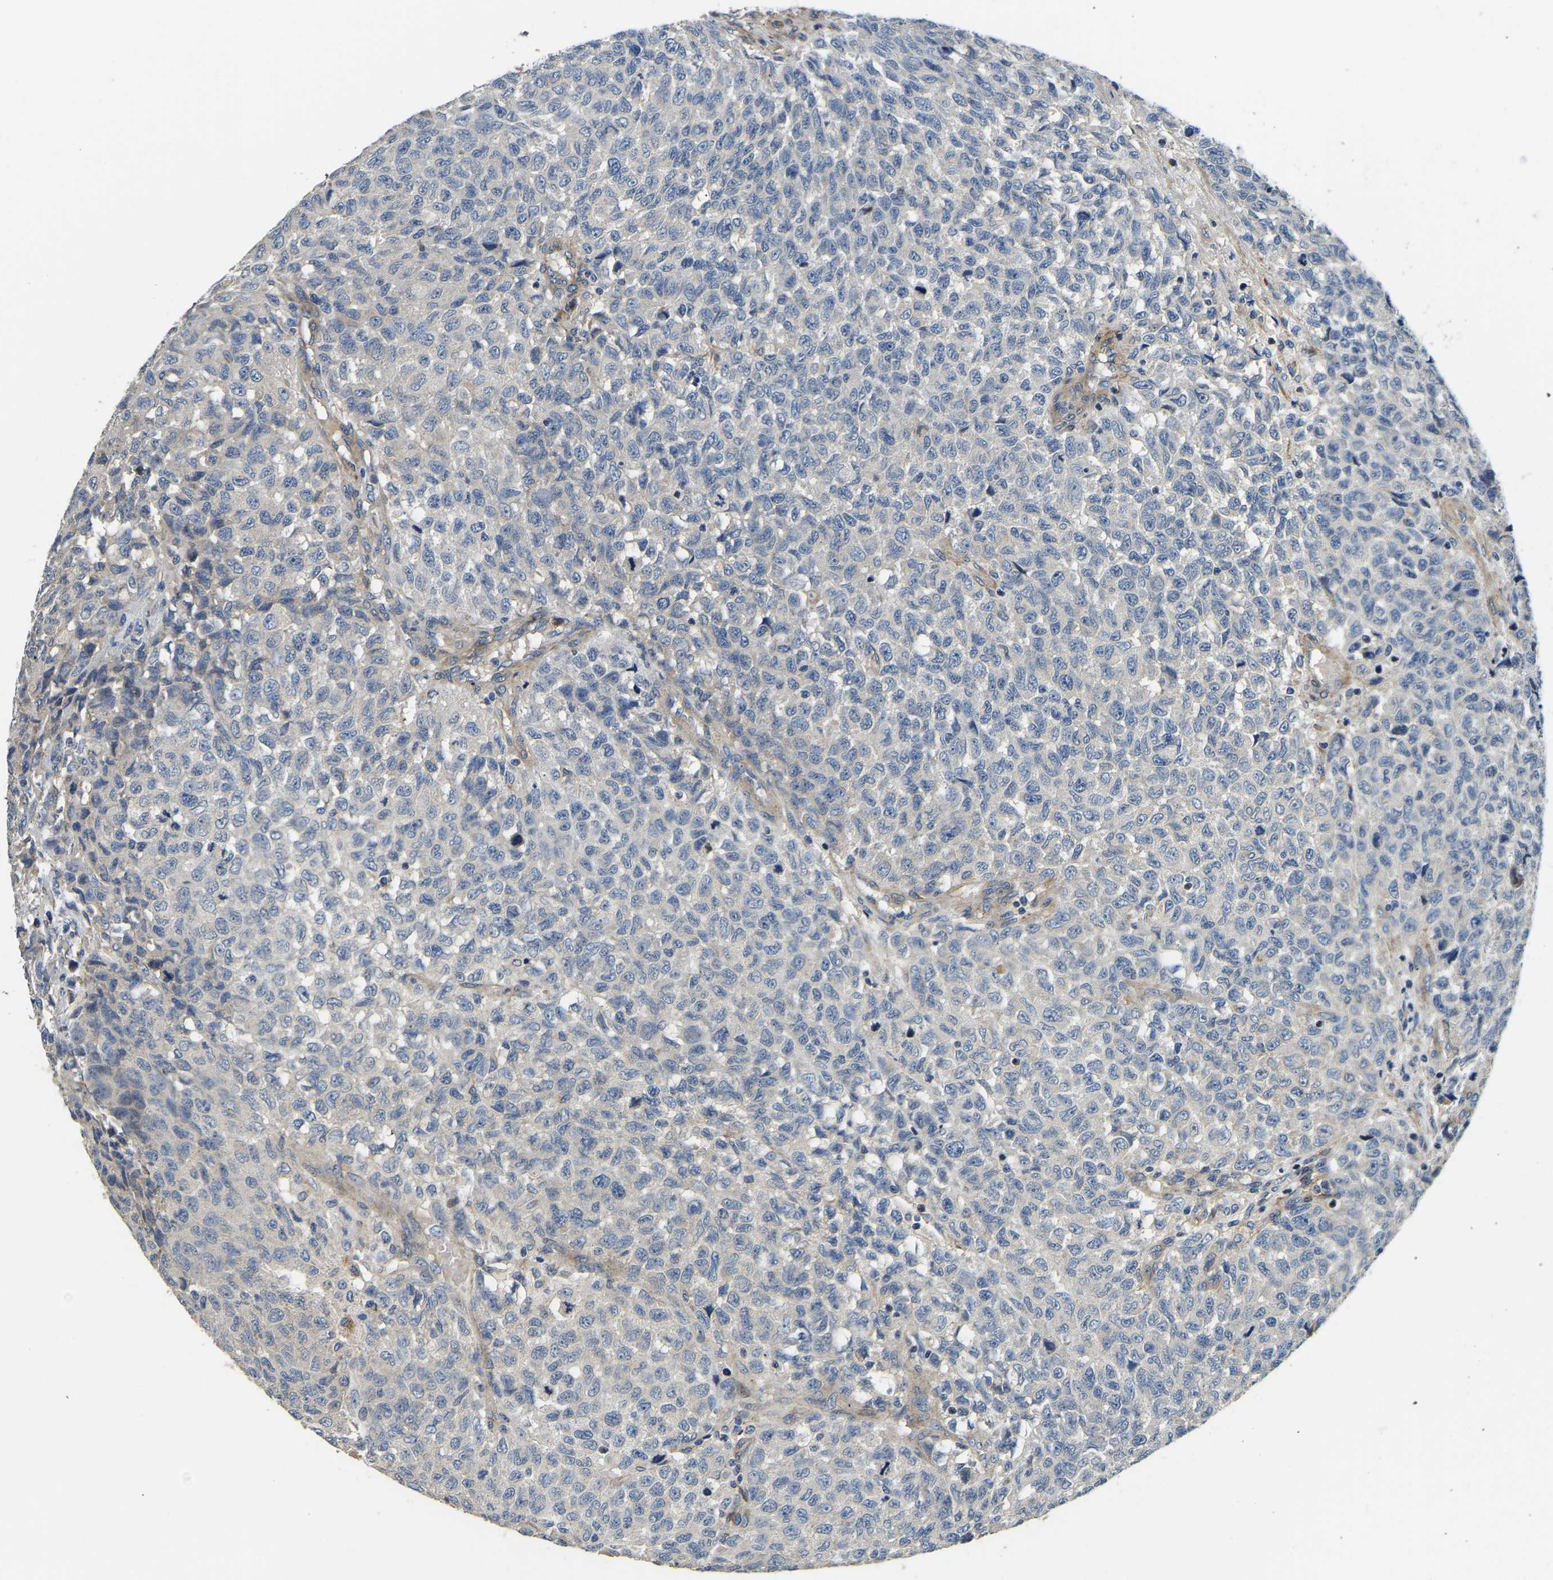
{"staining": {"intensity": "negative", "quantity": "none", "location": "none"}, "tissue": "testis cancer", "cell_type": "Tumor cells", "image_type": "cancer", "snomed": [{"axis": "morphology", "description": "Seminoma, NOS"}, {"axis": "topography", "description": "Testis"}], "caption": "This micrograph is of testis seminoma stained with immunohistochemistry to label a protein in brown with the nuclei are counter-stained blue. There is no expression in tumor cells. (Brightfield microscopy of DAB immunohistochemistry (IHC) at high magnification).", "gene": "RNF39", "patient": {"sex": "male", "age": 59}}